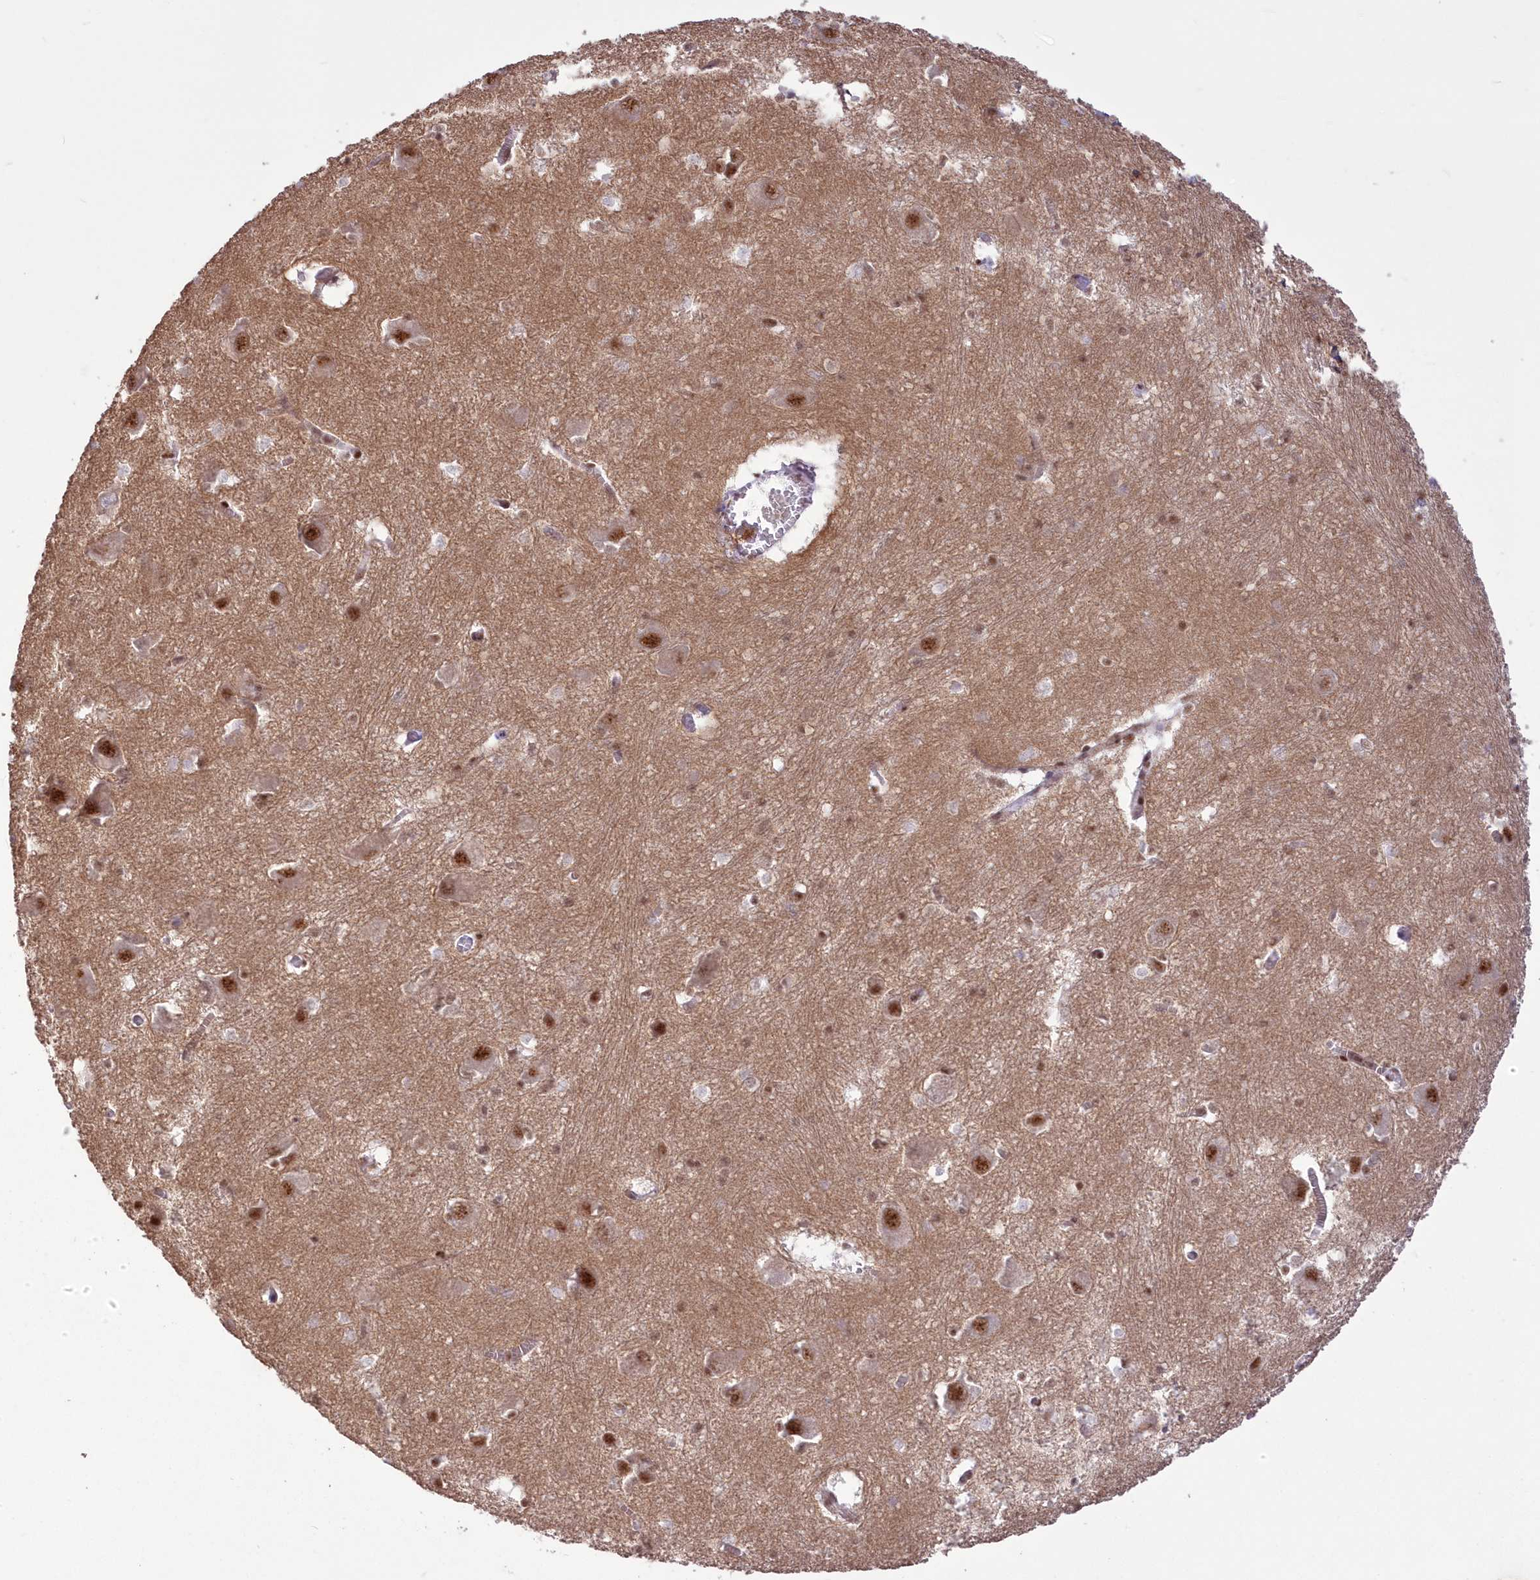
{"staining": {"intensity": "moderate", "quantity": "<25%", "location": "nuclear"}, "tissue": "caudate", "cell_type": "Glial cells", "image_type": "normal", "snomed": [{"axis": "morphology", "description": "Normal tissue, NOS"}, {"axis": "topography", "description": "Lateral ventricle wall"}], "caption": "Immunohistochemistry (IHC) micrograph of normal caudate stained for a protein (brown), which demonstrates low levels of moderate nuclear expression in approximately <25% of glial cells.", "gene": "WBP1L", "patient": {"sex": "male", "age": 37}}